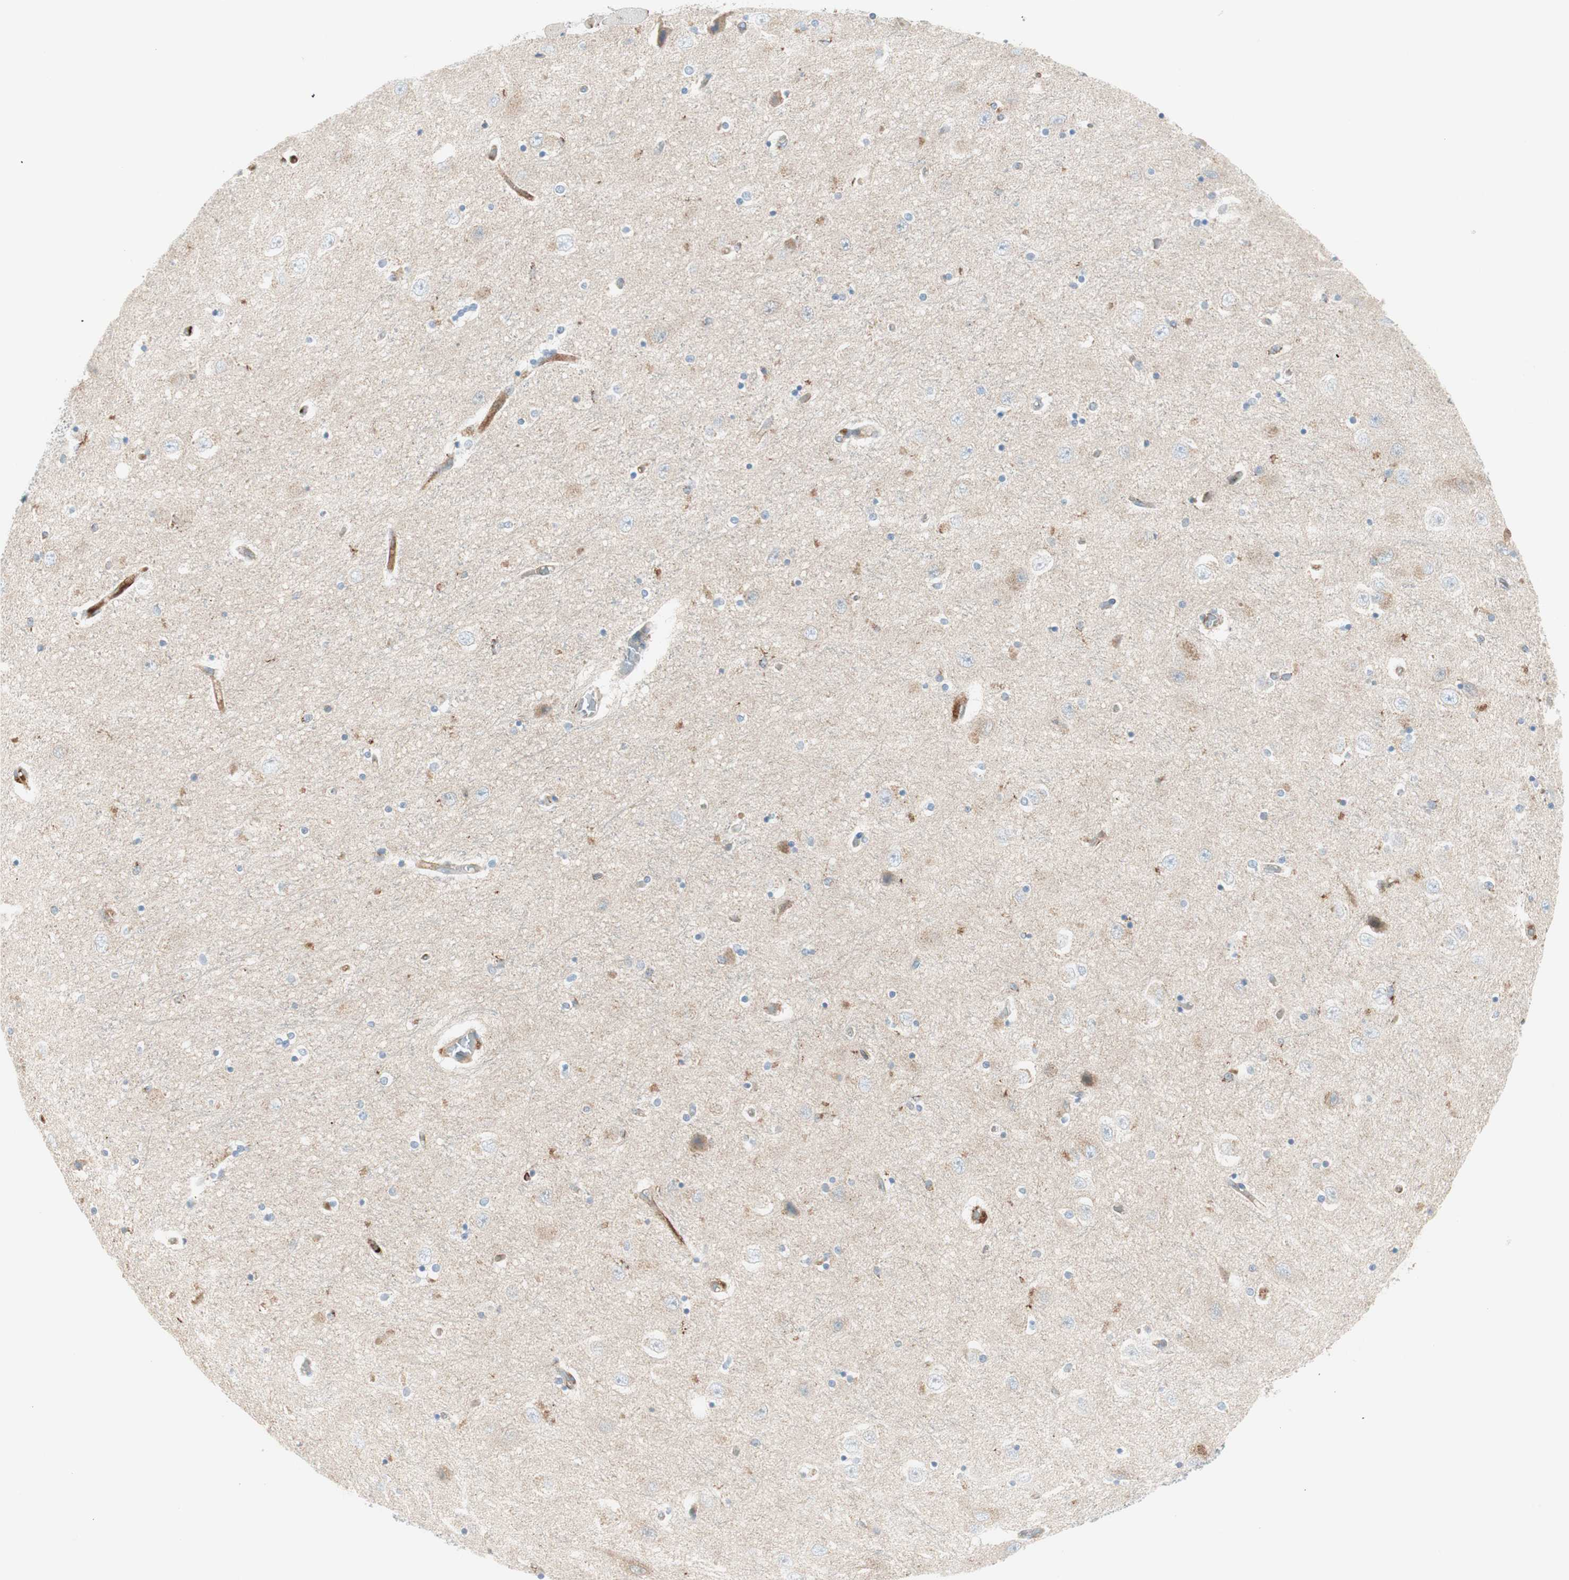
{"staining": {"intensity": "negative", "quantity": "none", "location": "none"}, "tissue": "hippocampus", "cell_type": "Glial cells", "image_type": "normal", "snomed": [{"axis": "morphology", "description": "Normal tissue, NOS"}, {"axis": "topography", "description": "Hippocampus"}], "caption": "IHC histopathology image of normal hippocampus: hippocampus stained with DAB displays no significant protein expression in glial cells.", "gene": "ATP6V1G1", "patient": {"sex": "female", "age": 54}}